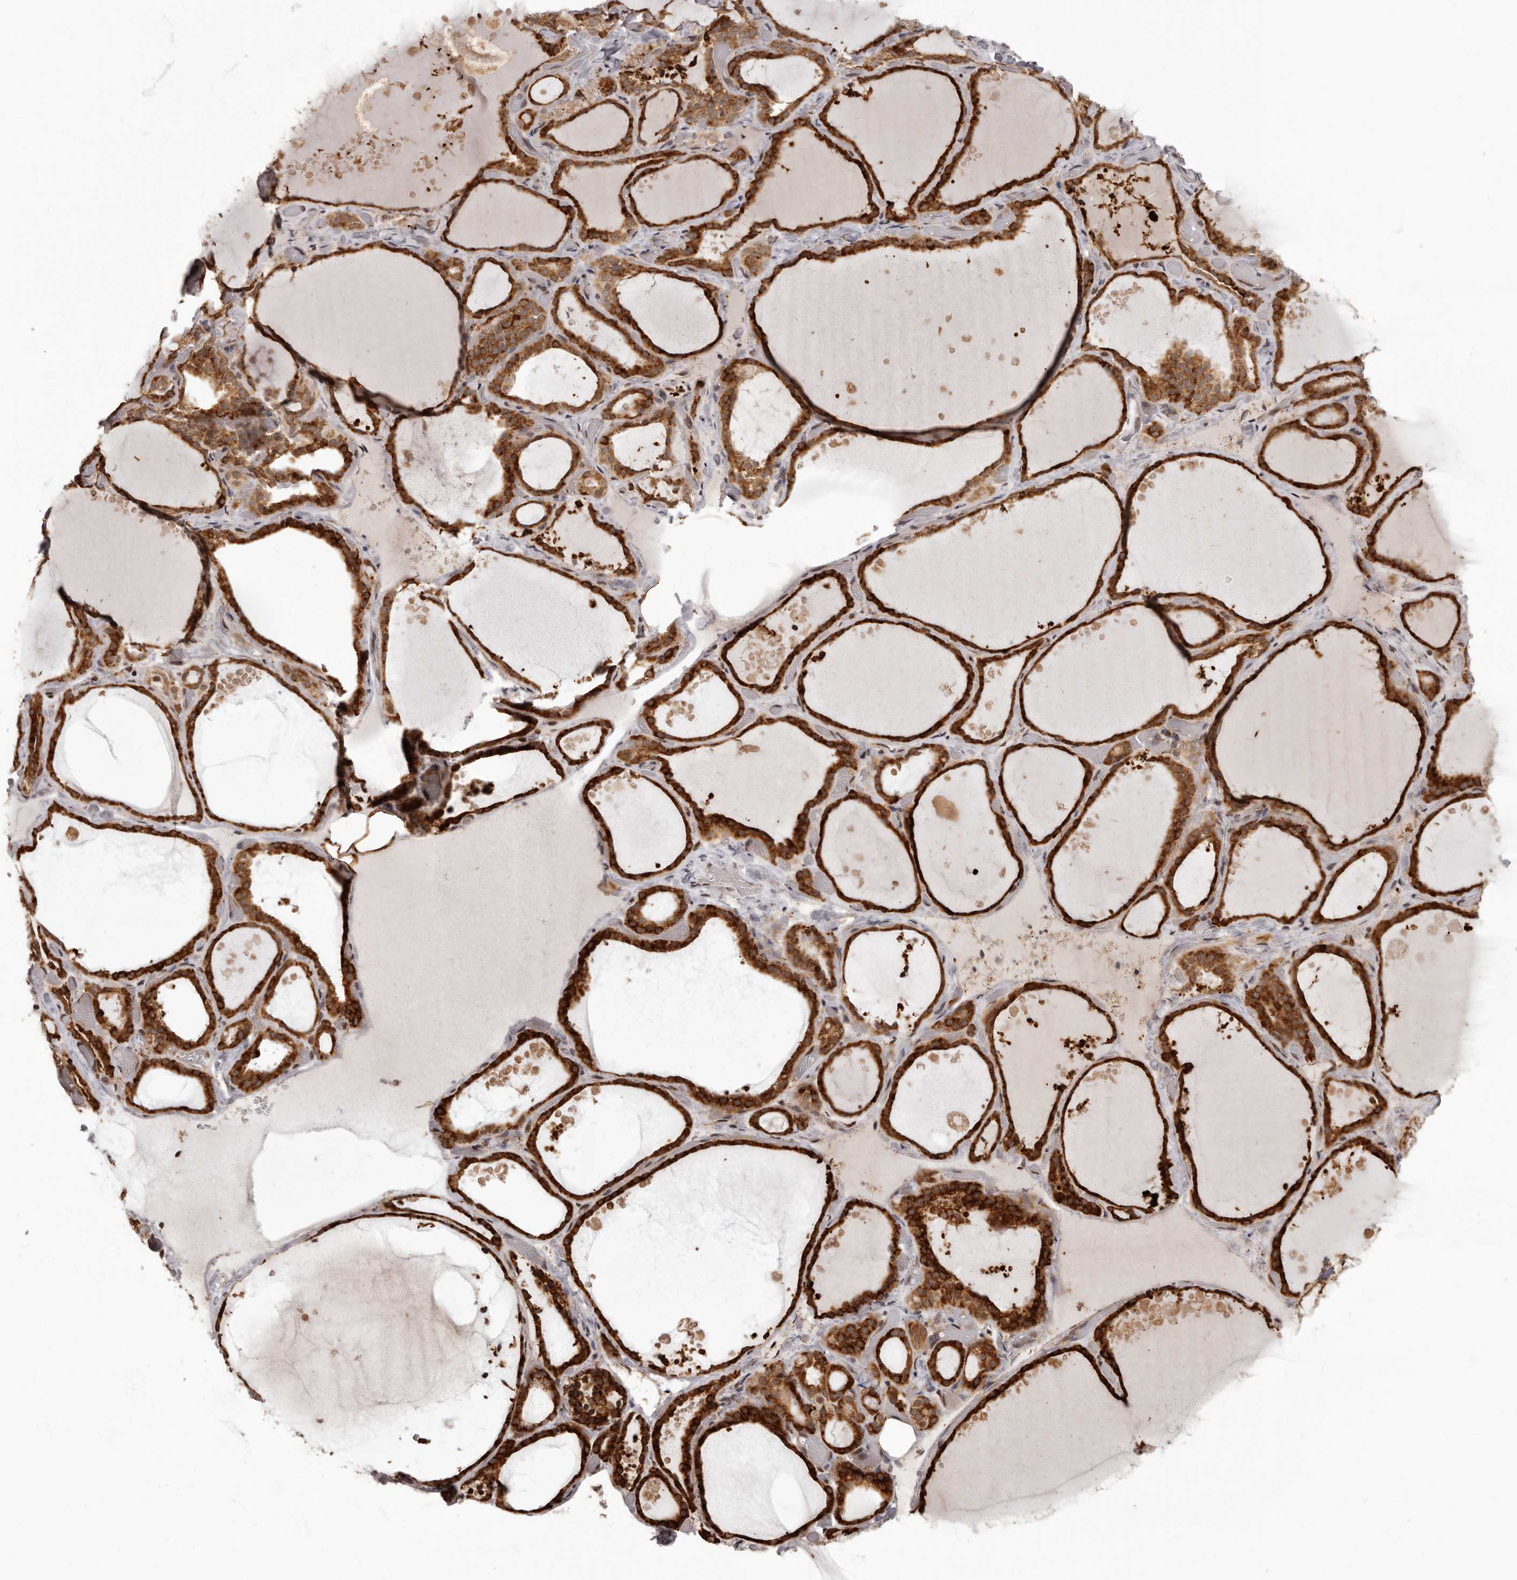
{"staining": {"intensity": "strong", "quantity": ">75%", "location": "cytoplasmic/membranous"}, "tissue": "thyroid gland", "cell_type": "Glandular cells", "image_type": "normal", "snomed": [{"axis": "morphology", "description": "Normal tissue, NOS"}, {"axis": "topography", "description": "Thyroid gland"}], "caption": "IHC of unremarkable human thyroid gland shows high levels of strong cytoplasmic/membranous positivity in approximately >75% of glandular cells. The protein of interest is stained brown, and the nuclei are stained in blue (DAB IHC with brightfield microscopy, high magnification).", "gene": "IL32", "patient": {"sex": "female", "age": 44}}